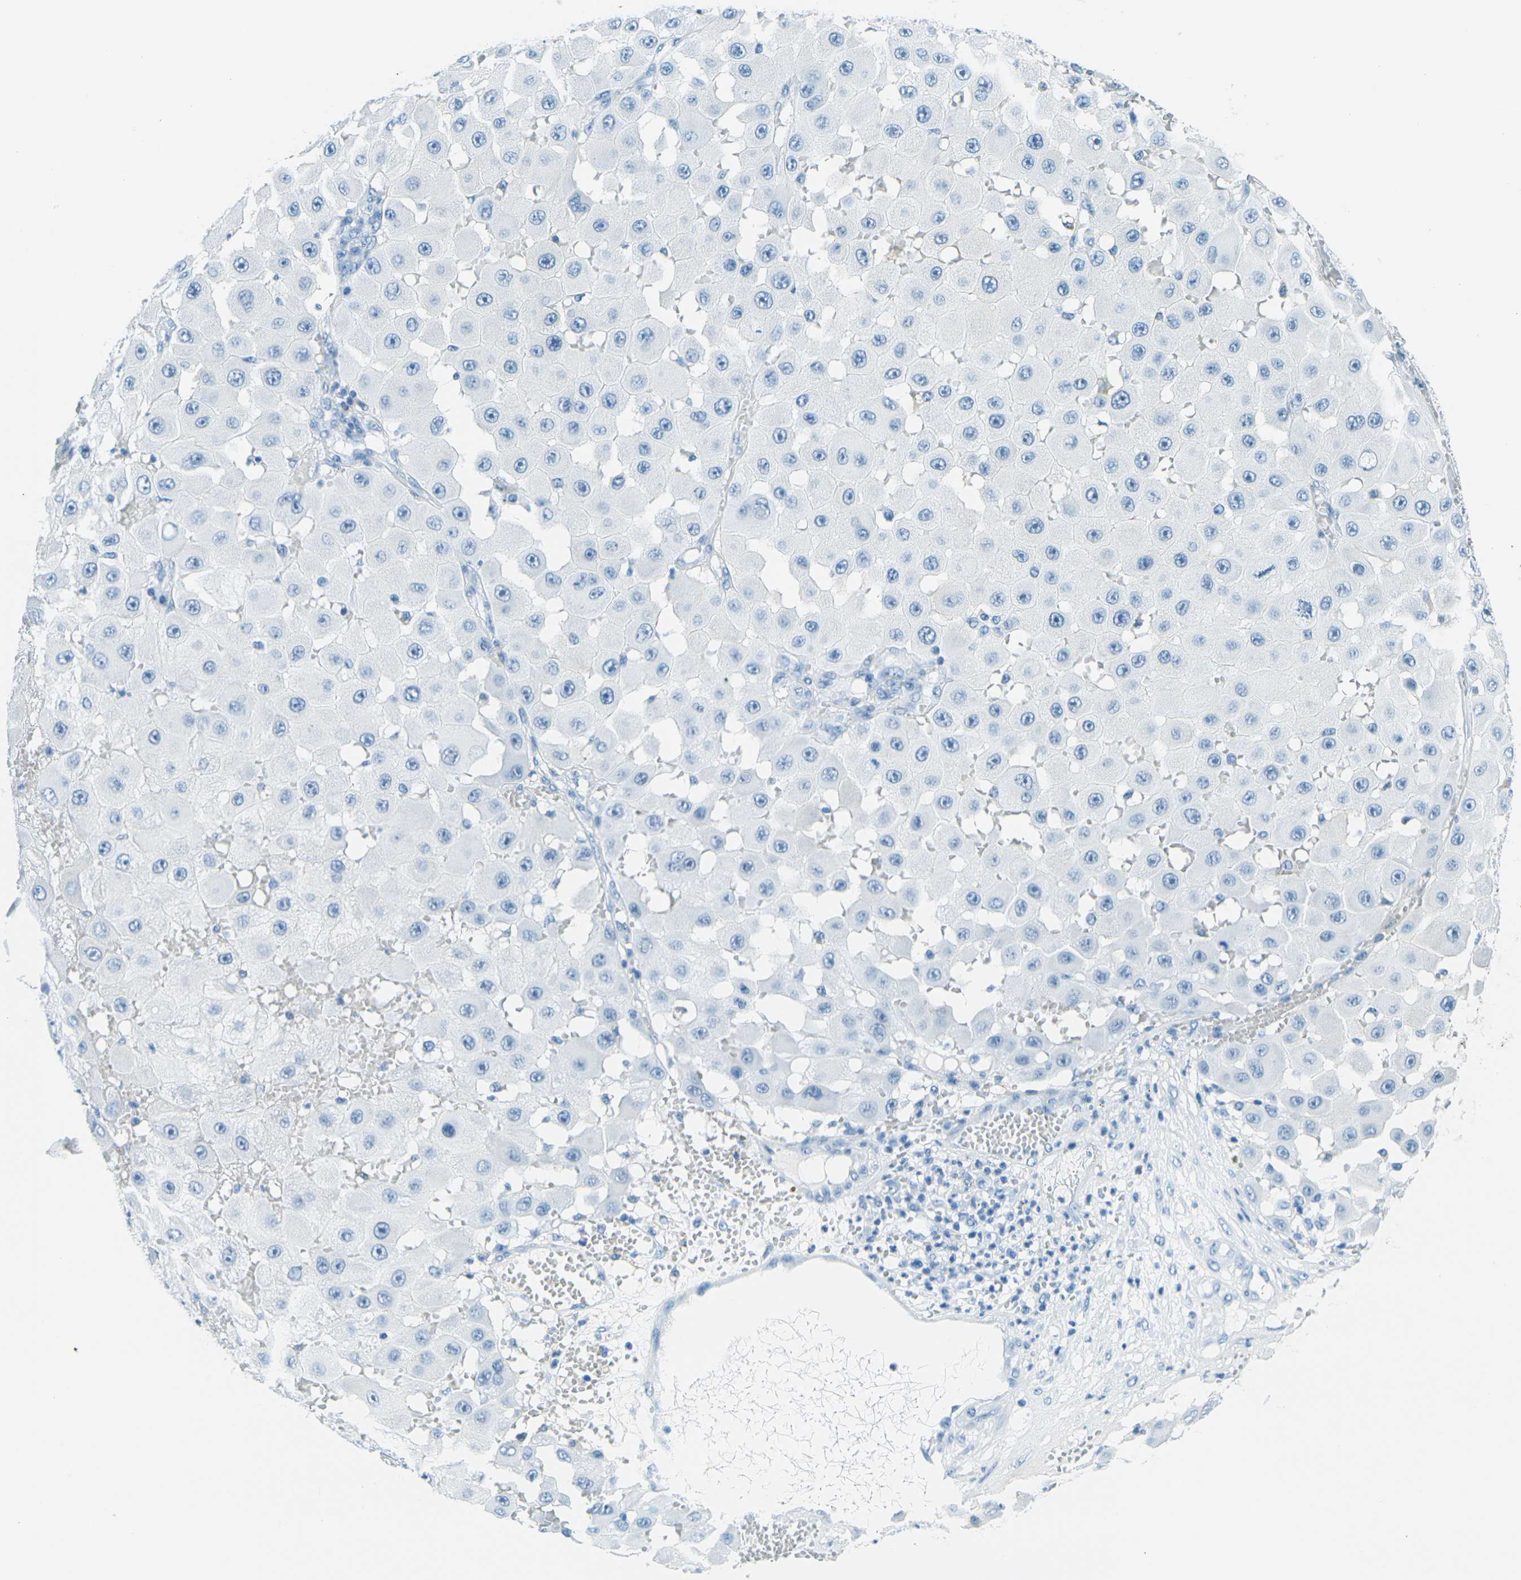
{"staining": {"intensity": "negative", "quantity": "none", "location": "none"}, "tissue": "melanoma", "cell_type": "Tumor cells", "image_type": "cancer", "snomed": [{"axis": "morphology", "description": "Malignant melanoma, NOS"}, {"axis": "topography", "description": "Skin"}], "caption": "Human melanoma stained for a protein using IHC exhibits no staining in tumor cells.", "gene": "OCLN", "patient": {"sex": "female", "age": 81}}